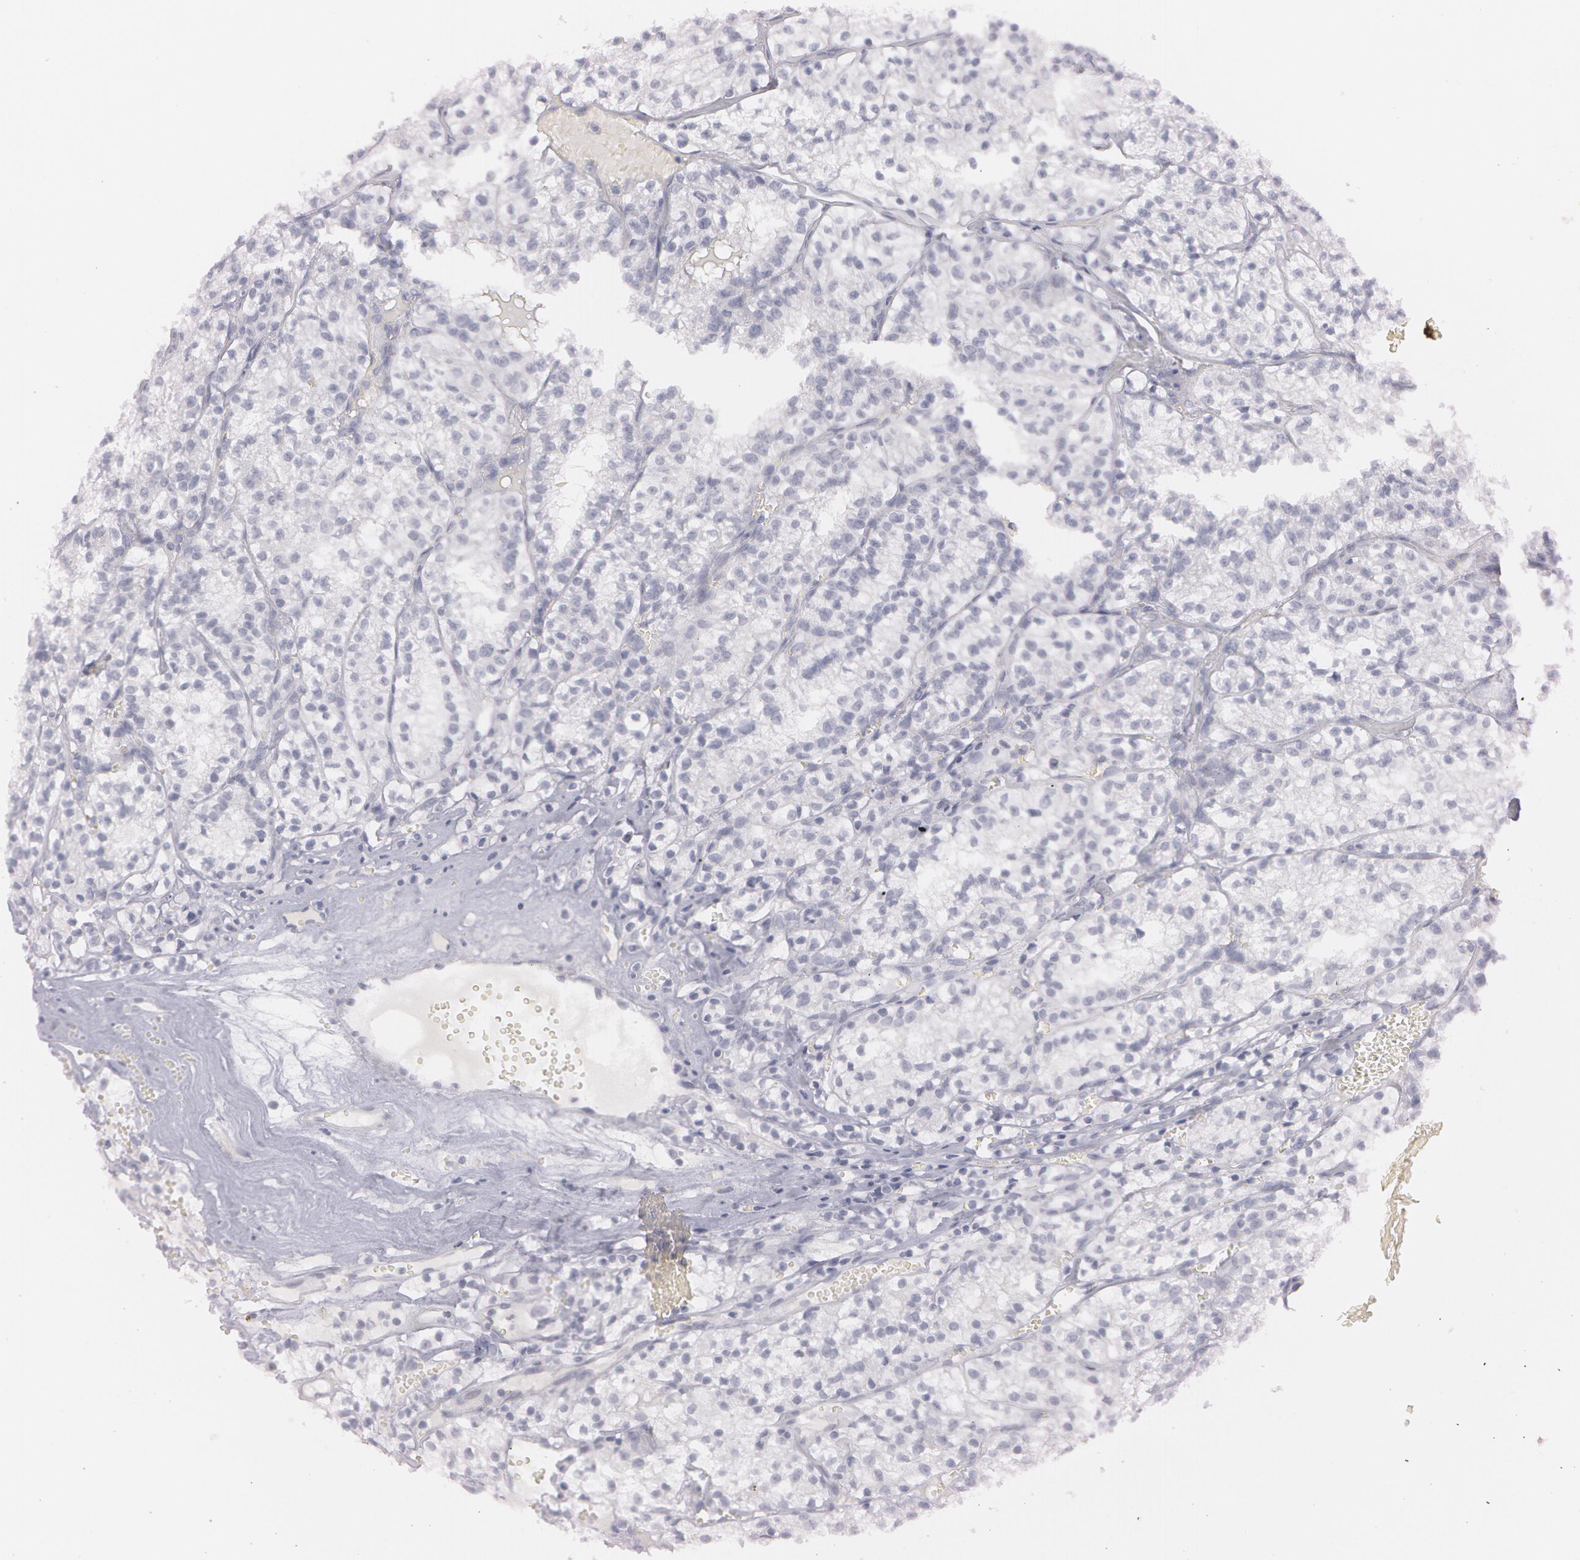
{"staining": {"intensity": "negative", "quantity": "none", "location": "none"}, "tissue": "renal cancer", "cell_type": "Tumor cells", "image_type": "cancer", "snomed": [{"axis": "morphology", "description": "Adenocarcinoma, NOS"}, {"axis": "topography", "description": "Kidney"}], "caption": "This is a photomicrograph of IHC staining of renal cancer (adenocarcinoma), which shows no expression in tumor cells.", "gene": "IL1RN", "patient": {"sex": "male", "age": 61}}